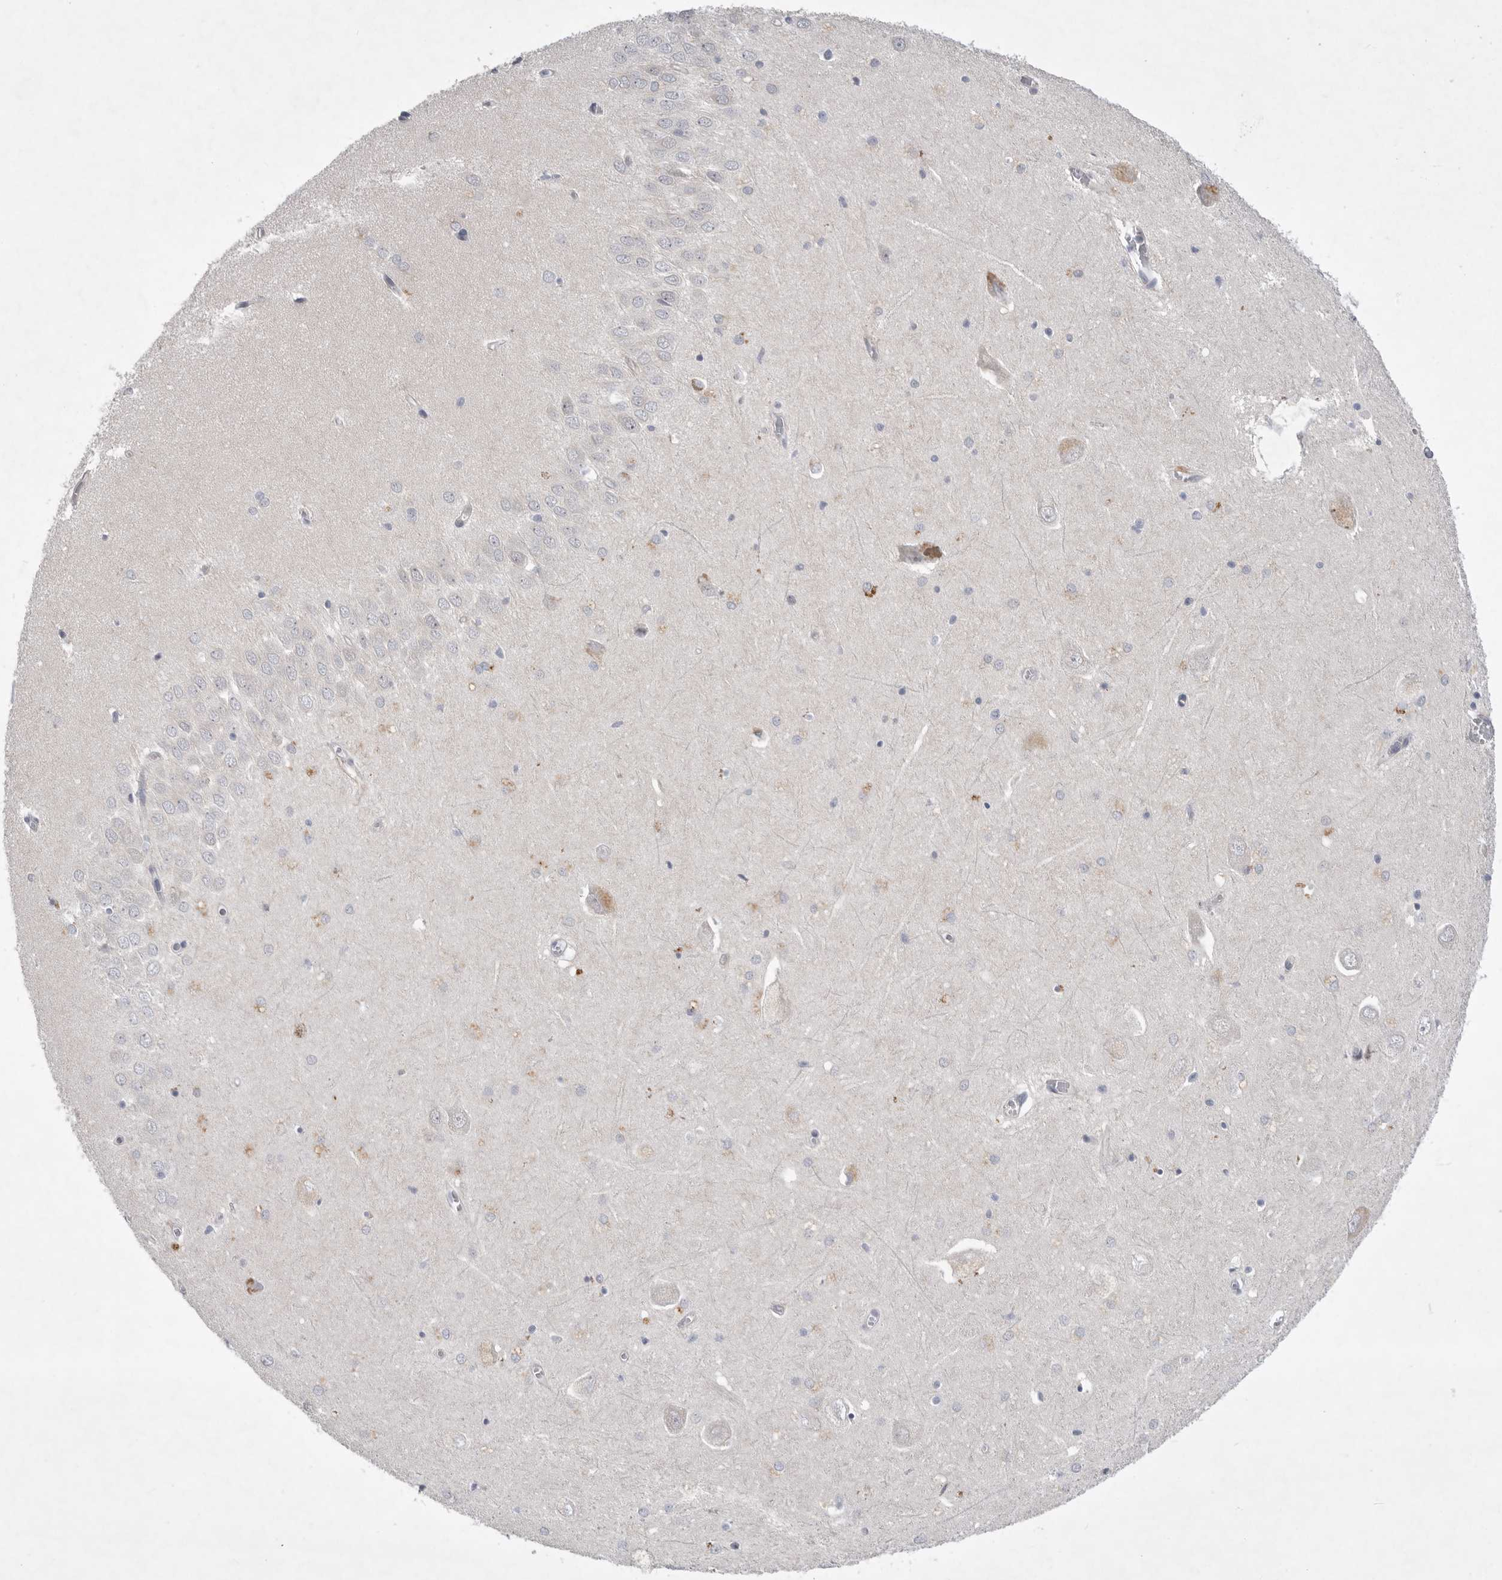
{"staining": {"intensity": "negative", "quantity": "none", "location": "none"}, "tissue": "hippocampus", "cell_type": "Glial cells", "image_type": "normal", "snomed": [{"axis": "morphology", "description": "Normal tissue, NOS"}, {"axis": "topography", "description": "Hippocampus"}], "caption": "Hippocampus stained for a protein using immunohistochemistry demonstrates no positivity glial cells.", "gene": "ITGAD", "patient": {"sex": "male", "age": 70}}